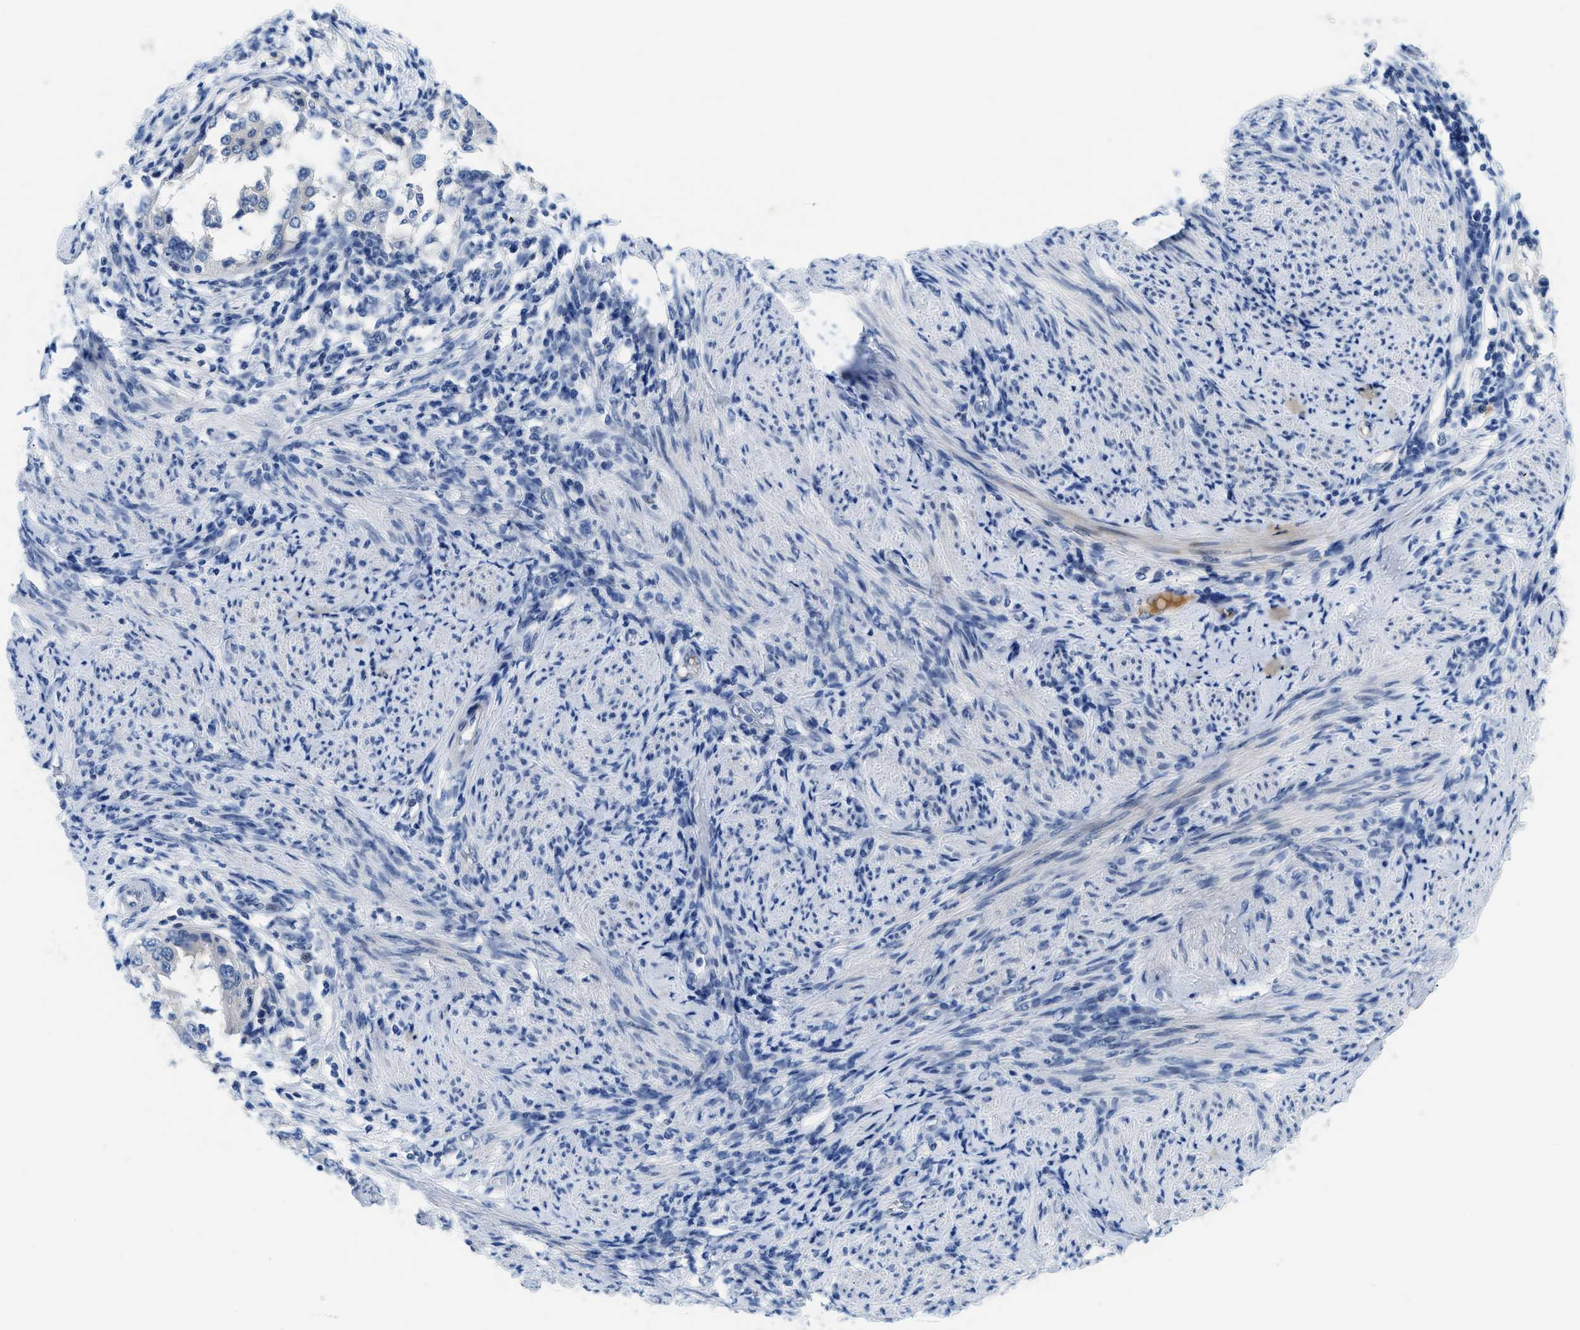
{"staining": {"intensity": "negative", "quantity": "none", "location": "none"}, "tissue": "endometrial cancer", "cell_type": "Tumor cells", "image_type": "cancer", "snomed": [{"axis": "morphology", "description": "Adenocarcinoma, NOS"}, {"axis": "topography", "description": "Endometrium"}], "caption": "This image is of adenocarcinoma (endometrial) stained with IHC to label a protein in brown with the nuclei are counter-stained blue. There is no expression in tumor cells.", "gene": "MBL2", "patient": {"sex": "female", "age": 85}}